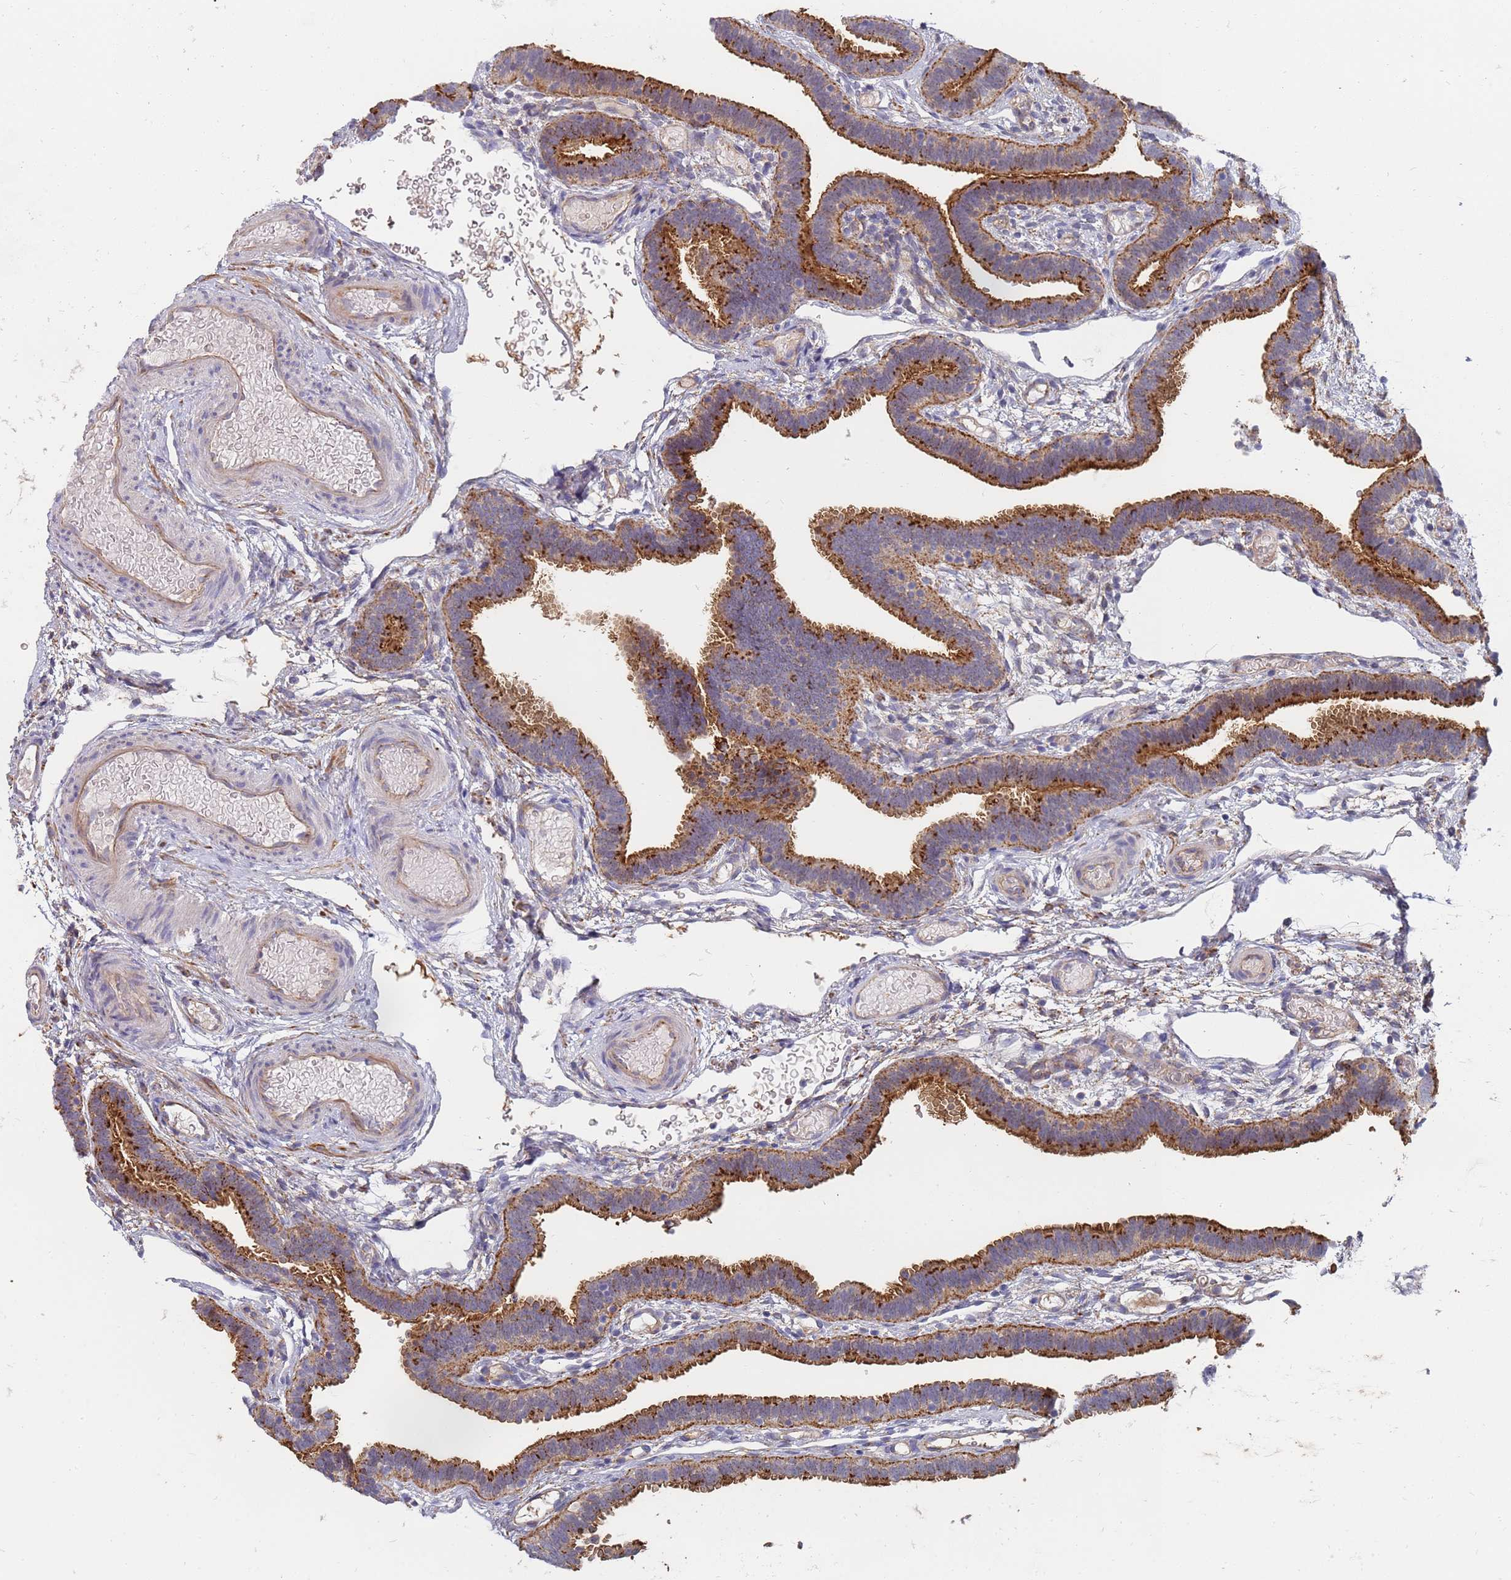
{"staining": {"intensity": "moderate", "quantity": ">75%", "location": "cytoplasmic/membranous"}, "tissue": "fallopian tube", "cell_type": "Glandular cells", "image_type": "normal", "snomed": [{"axis": "morphology", "description": "Normal tissue, NOS"}, {"axis": "topography", "description": "Fallopian tube"}], "caption": "This is a micrograph of IHC staining of normal fallopian tube, which shows moderate positivity in the cytoplasmic/membranous of glandular cells.", "gene": "ABCB6", "patient": {"sex": "female", "age": 37}}